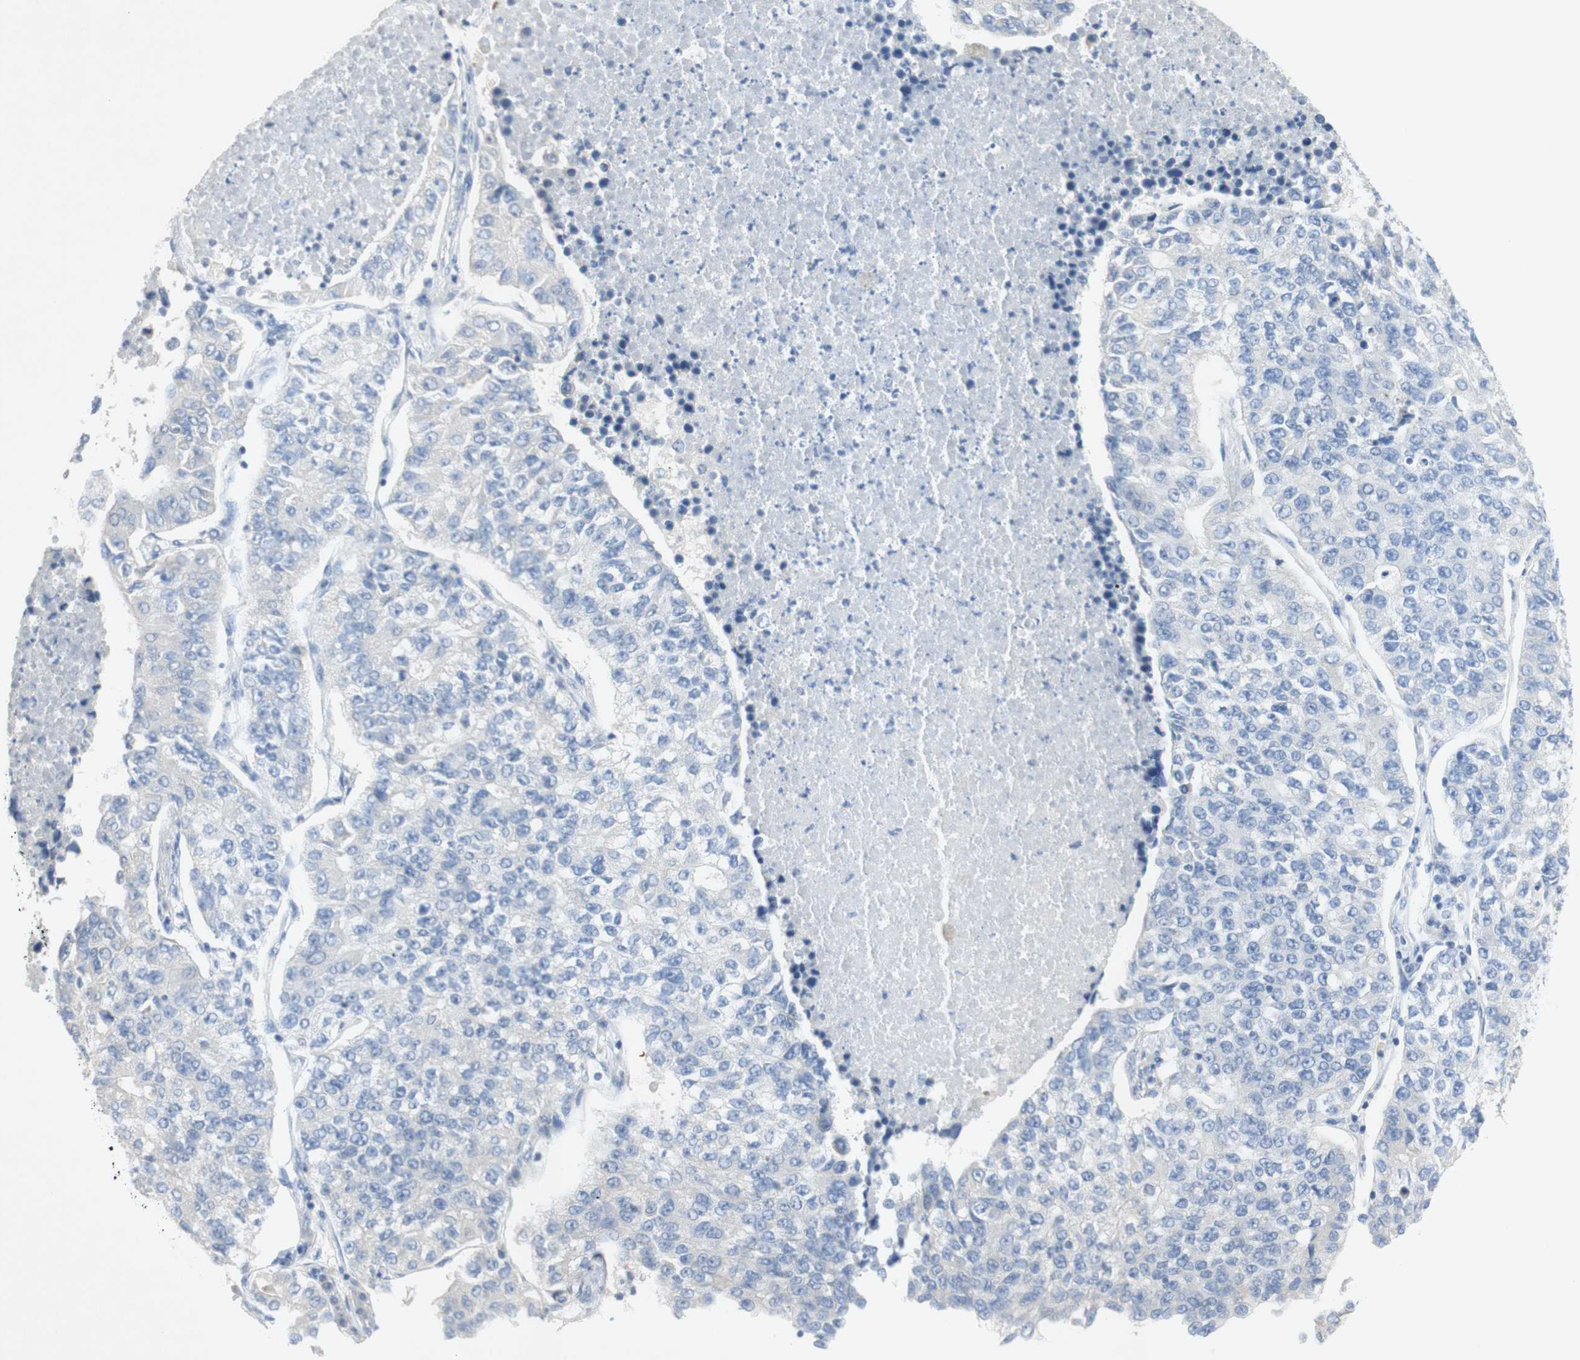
{"staining": {"intensity": "negative", "quantity": "none", "location": "none"}, "tissue": "lung cancer", "cell_type": "Tumor cells", "image_type": "cancer", "snomed": [{"axis": "morphology", "description": "Adenocarcinoma, NOS"}, {"axis": "topography", "description": "Lung"}], "caption": "High power microscopy micrograph of an immunohistochemistry (IHC) micrograph of lung cancer, revealing no significant positivity in tumor cells. (DAB (3,3'-diaminobenzidine) immunohistochemistry, high magnification).", "gene": "EPO", "patient": {"sex": "male", "age": 49}}